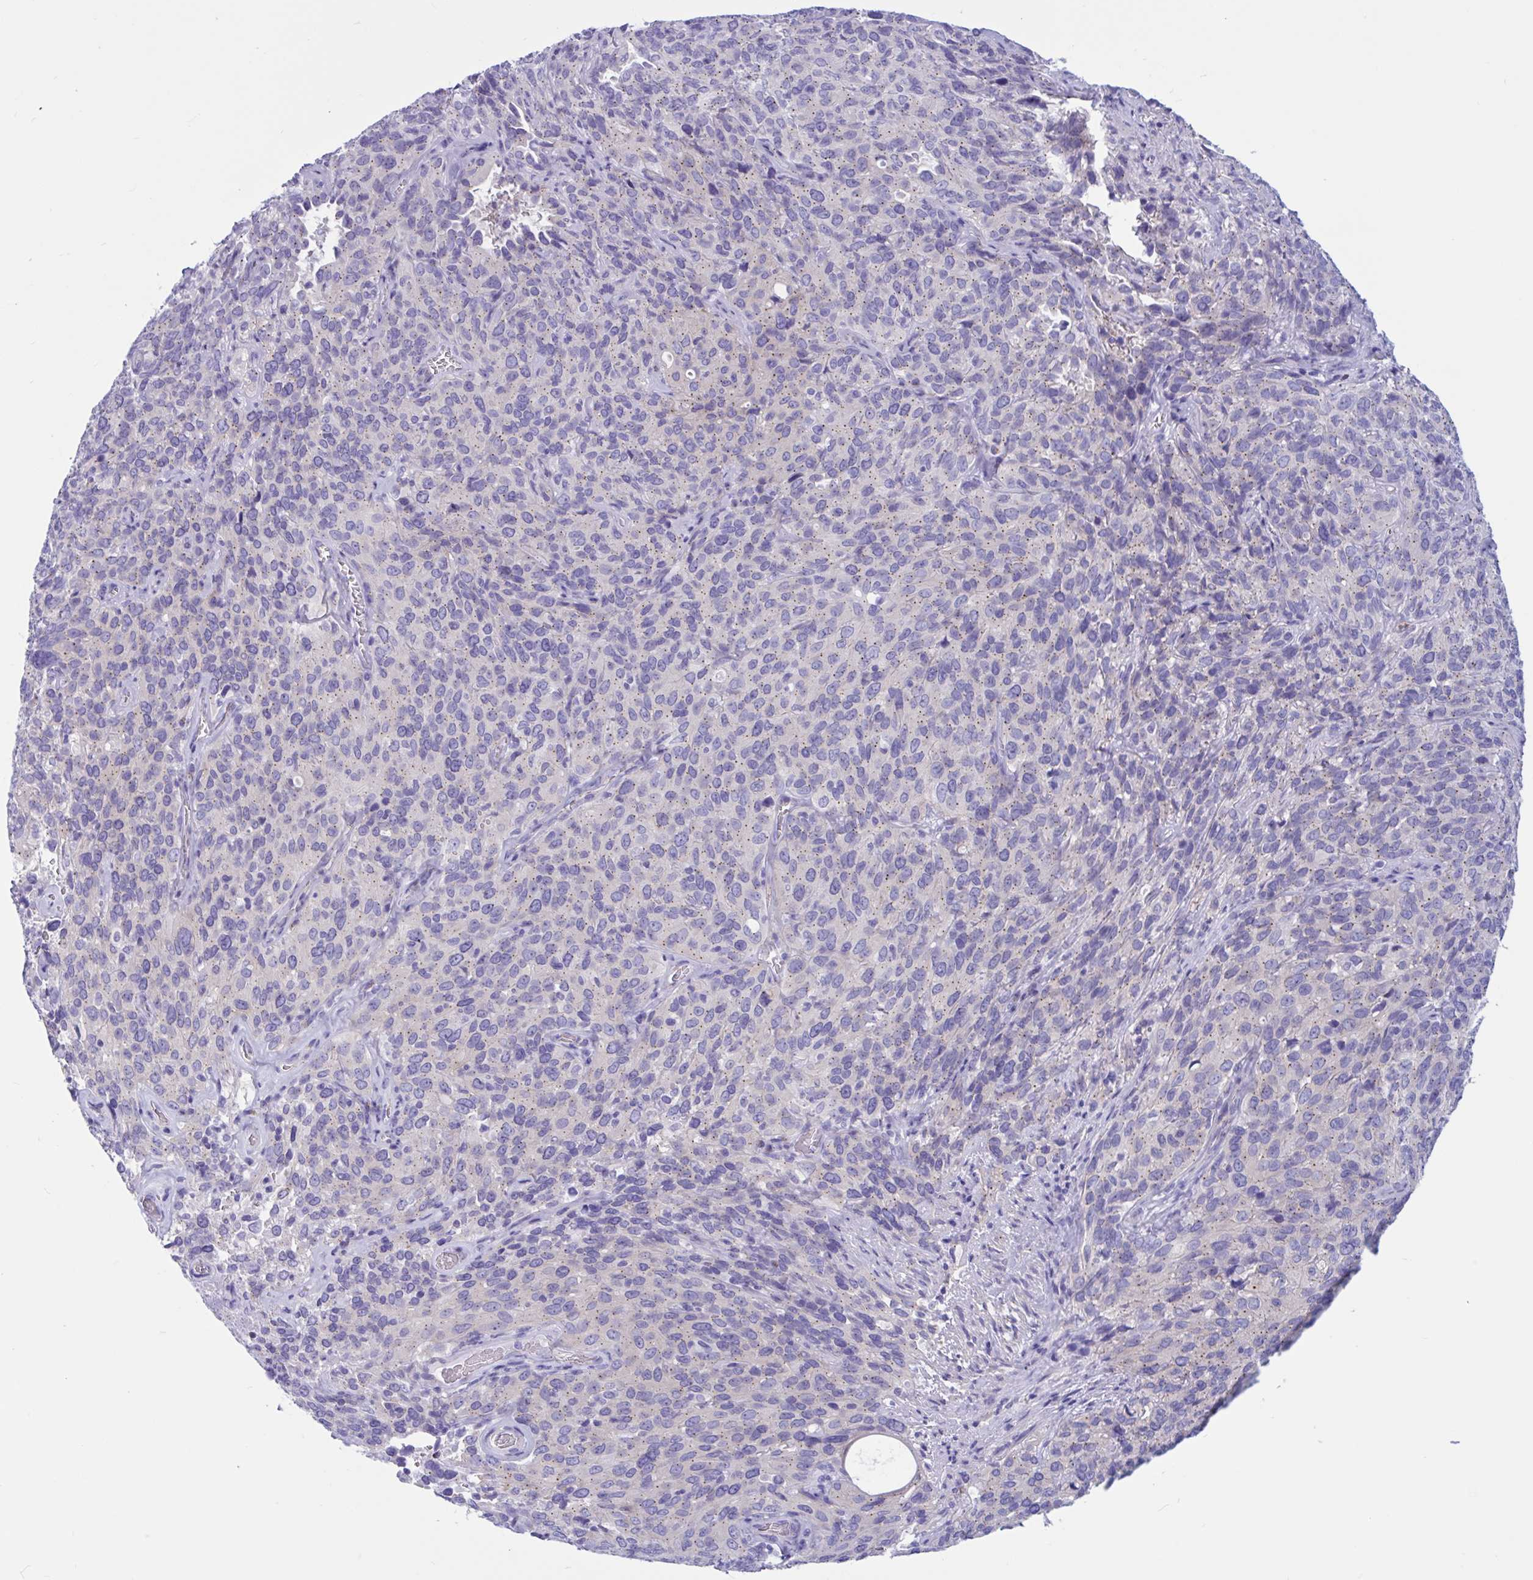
{"staining": {"intensity": "weak", "quantity": "25%-75%", "location": "cytoplasmic/membranous"}, "tissue": "cervical cancer", "cell_type": "Tumor cells", "image_type": "cancer", "snomed": [{"axis": "morphology", "description": "Squamous cell carcinoma, NOS"}, {"axis": "topography", "description": "Cervix"}], "caption": "A low amount of weak cytoplasmic/membranous expression is seen in about 25%-75% of tumor cells in cervical cancer tissue. (DAB (3,3'-diaminobenzidine) IHC, brown staining for protein, blue staining for nuclei).", "gene": "RNASE3", "patient": {"sex": "female", "age": 51}}